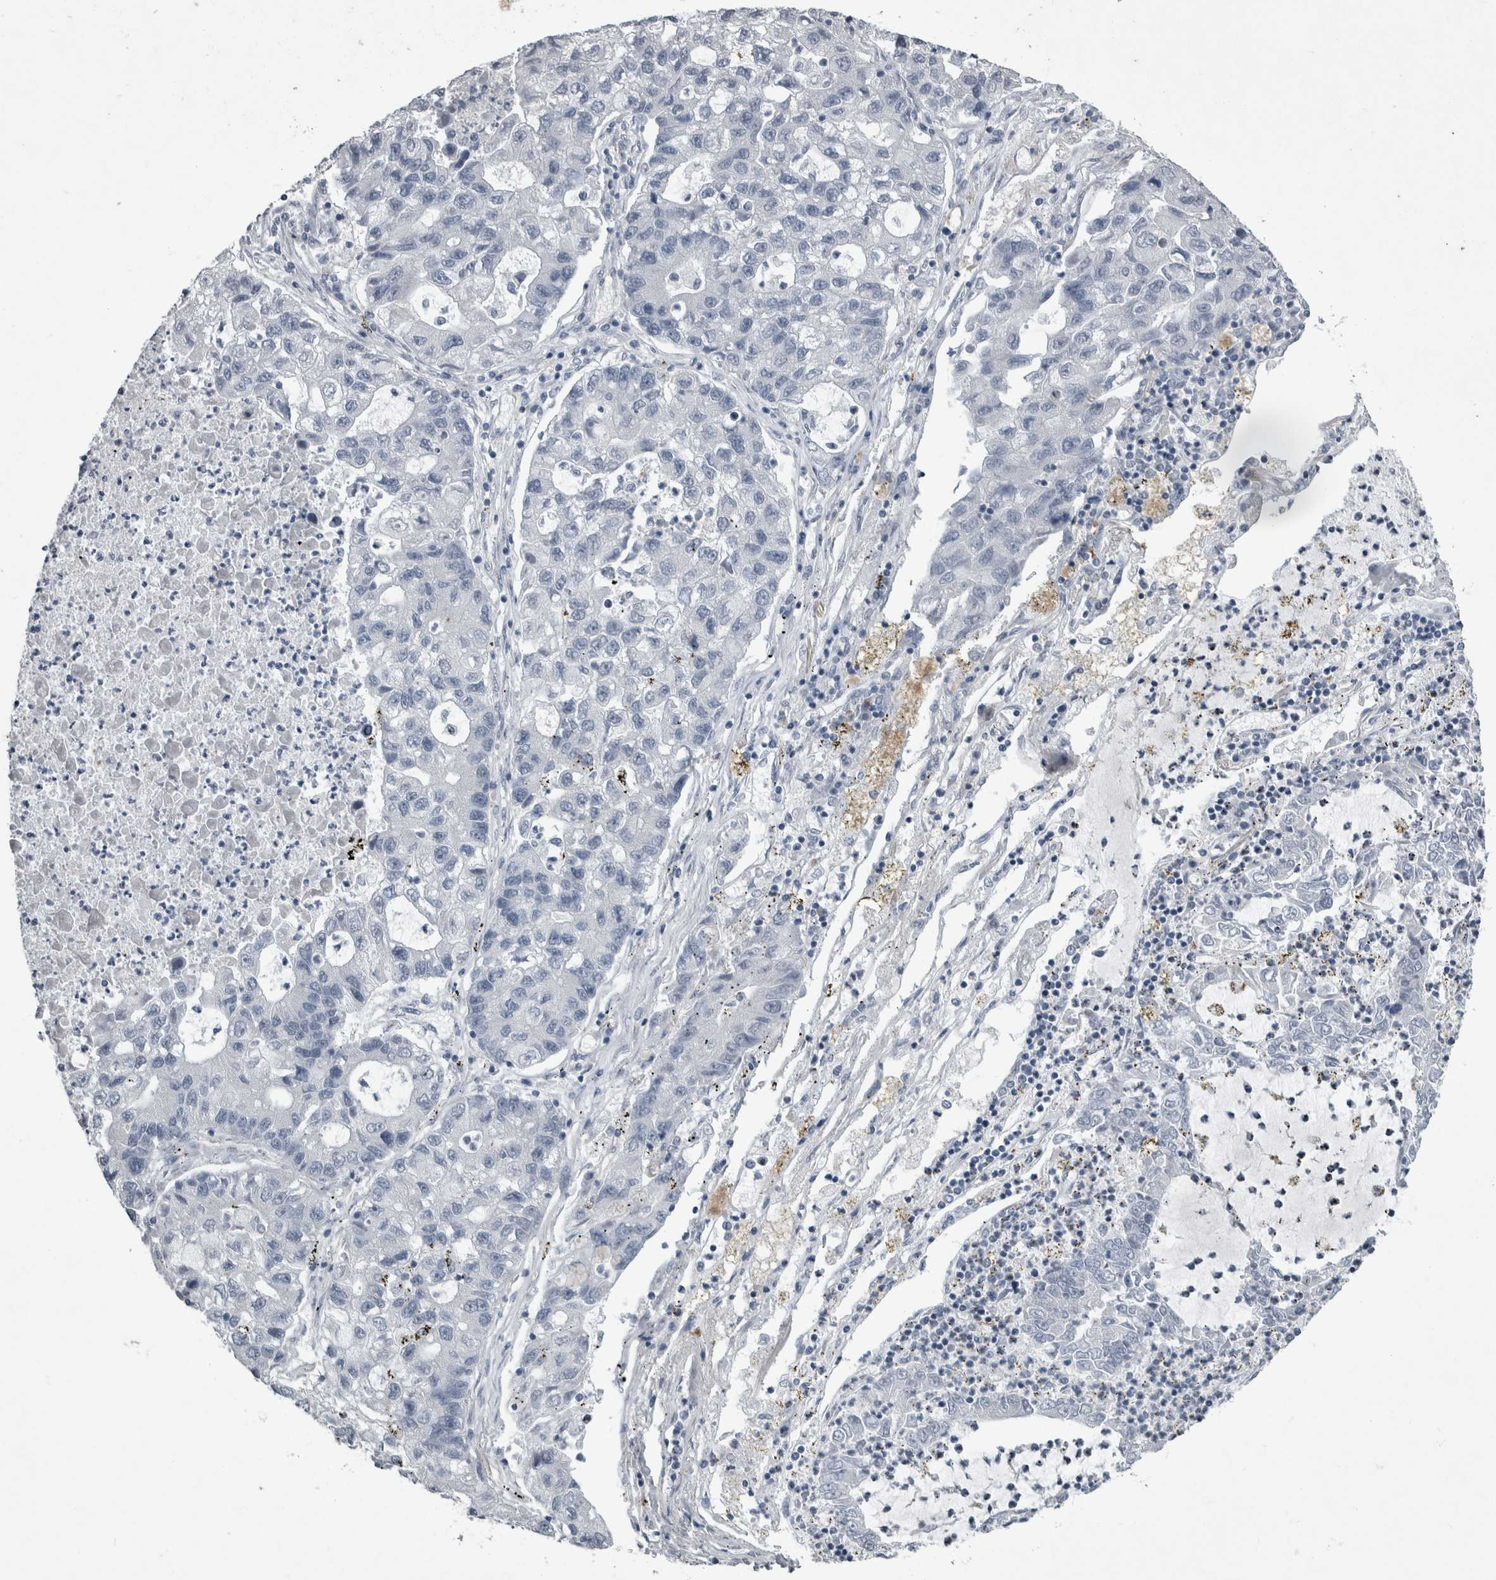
{"staining": {"intensity": "negative", "quantity": "none", "location": "none"}, "tissue": "lung cancer", "cell_type": "Tumor cells", "image_type": "cancer", "snomed": [{"axis": "morphology", "description": "Adenocarcinoma, NOS"}, {"axis": "topography", "description": "Lung"}], "caption": "Protein analysis of lung adenocarcinoma shows no significant staining in tumor cells.", "gene": "PDX1", "patient": {"sex": "female", "age": 51}}